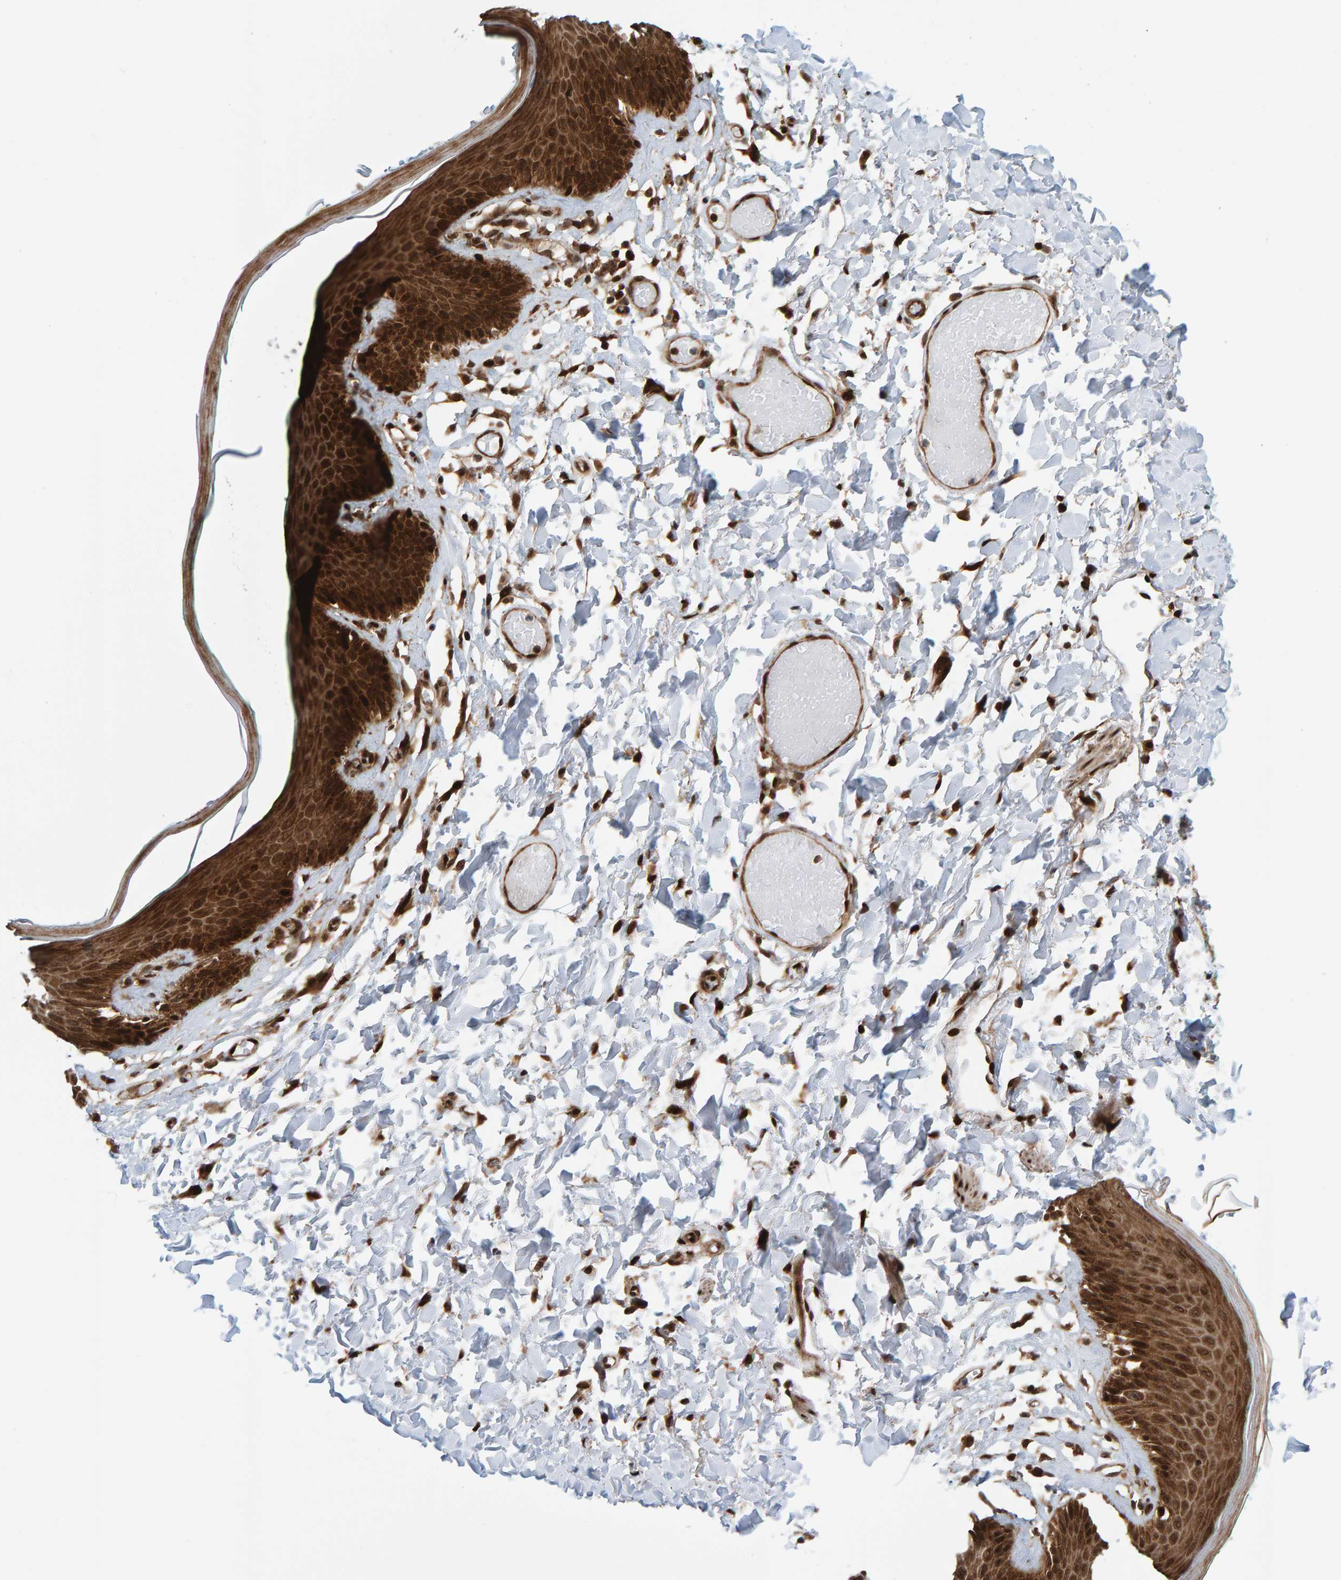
{"staining": {"intensity": "strong", "quantity": ">75%", "location": "cytoplasmic/membranous,nuclear"}, "tissue": "skin", "cell_type": "Epidermal cells", "image_type": "normal", "snomed": [{"axis": "morphology", "description": "Normal tissue, NOS"}, {"axis": "topography", "description": "Vulva"}], "caption": "Brown immunohistochemical staining in normal human skin shows strong cytoplasmic/membranous,nuclear staining in about >75% of epidermal cells.", "gene": "ZNF366", "patient": {"sex": "female", "age": 73}}